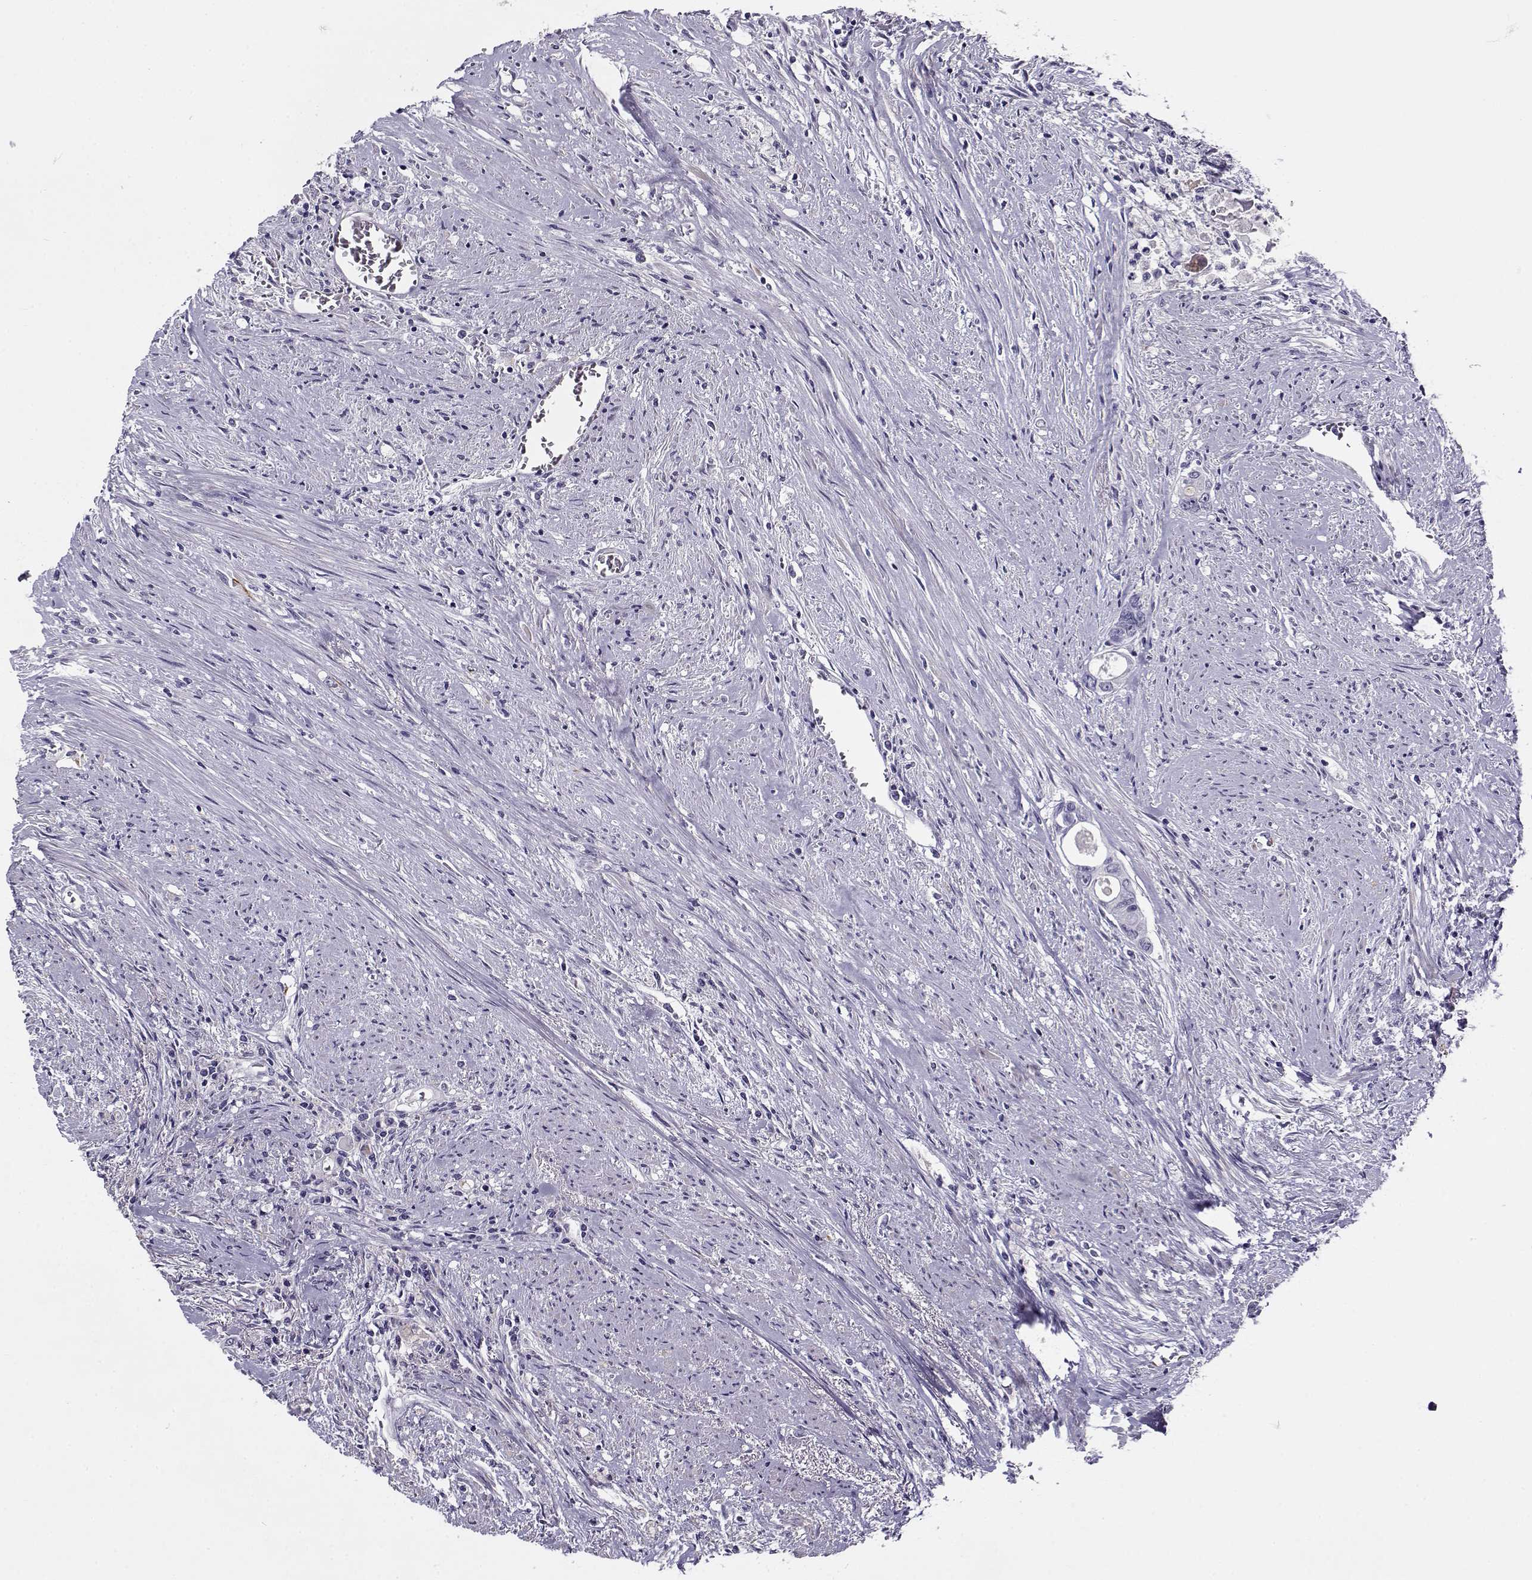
{"staining": {"intensity": "negative", "quantity": "none", "location": "none"}, "tissue": "colorectal cancer", "cell_type": "Tumor cells", "image_type": "cancer", "snomed": [{"axis": "morphology", "description": "Adenocarcinoma, NOS"}, {"axis": "topography", "description": "Rectum"}], "caption": "A micrograph of colorectal cancer stained for a protein shows no brown staining in tumor cells.", "gene": "NPW", "patient": {"sex": "male", "age": 59}}